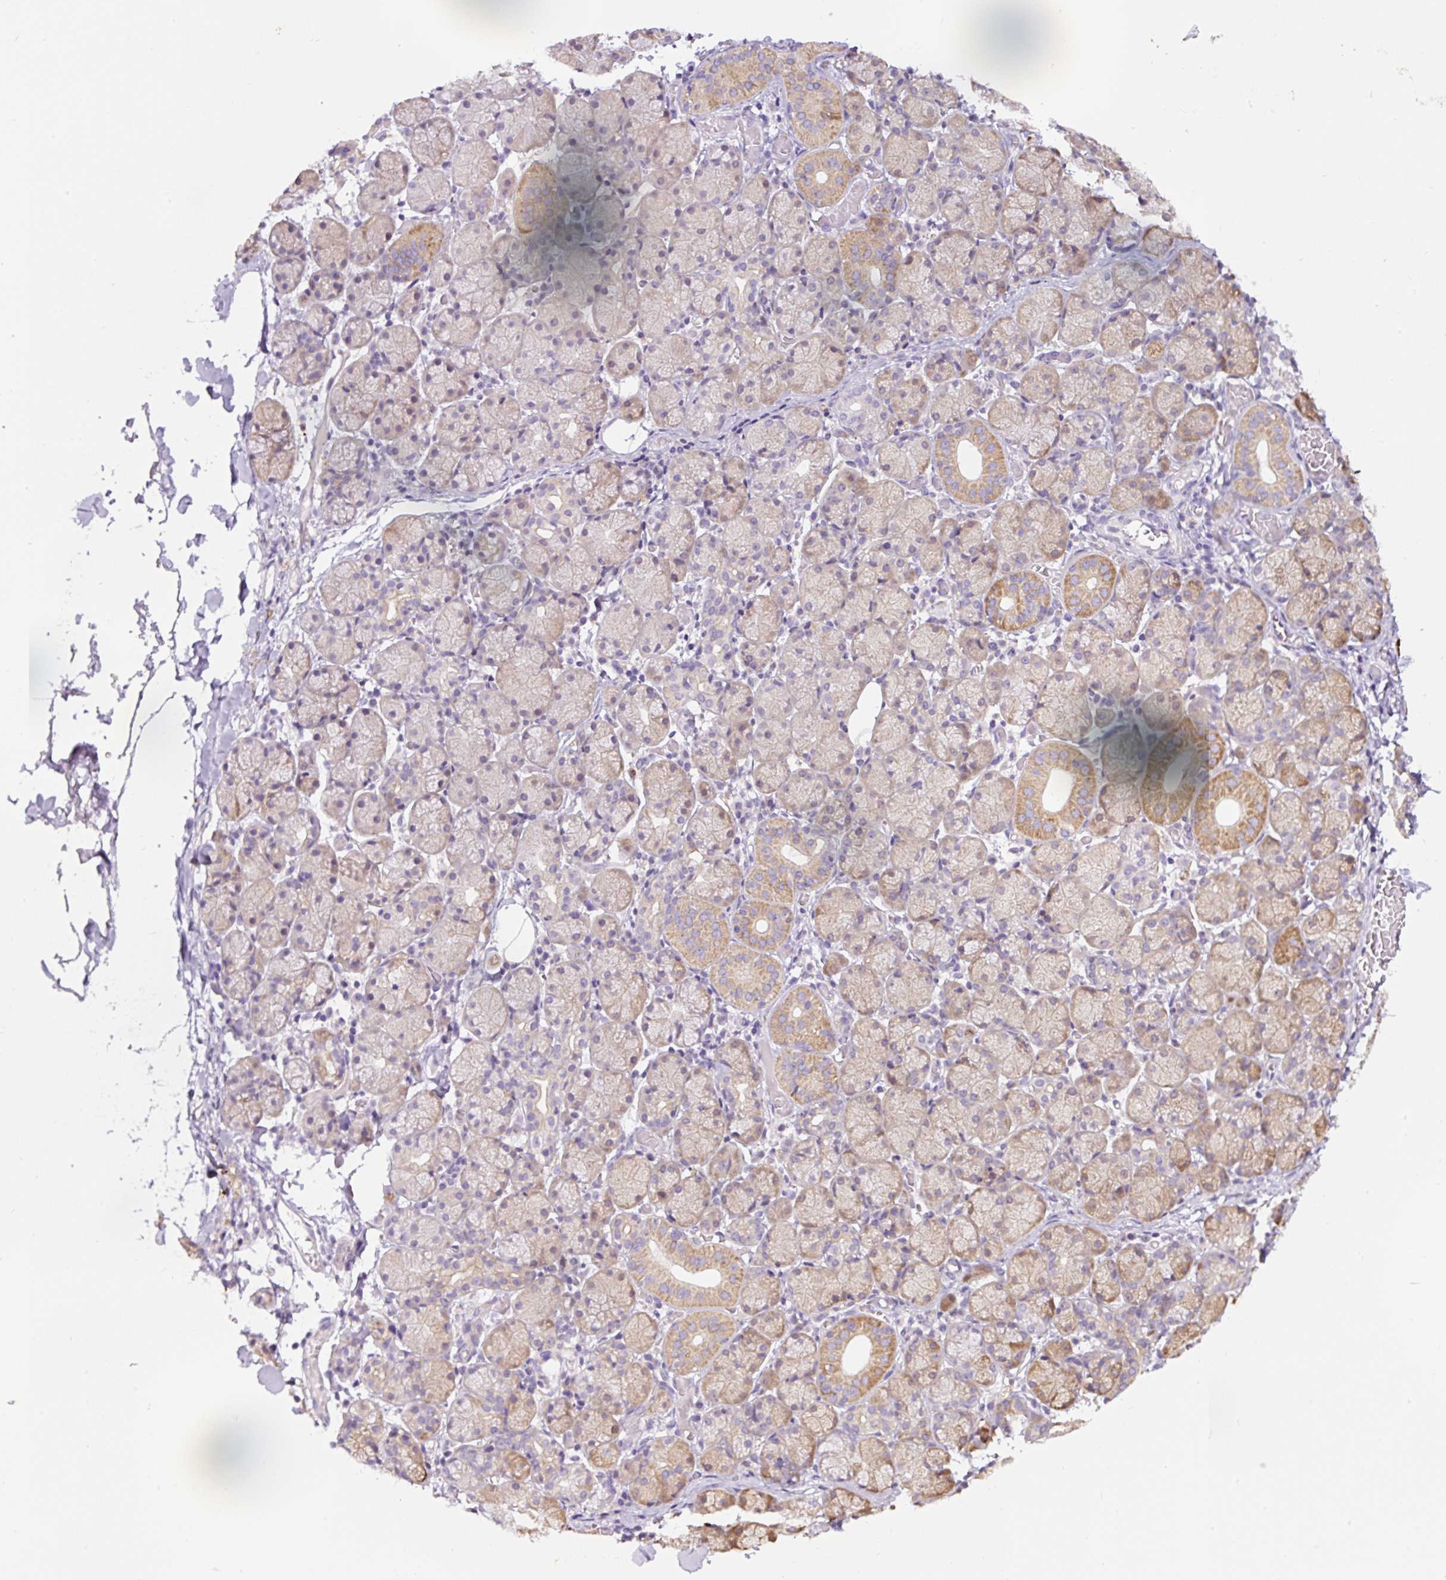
{"staining": {"intensity": "moderate", "quantity": "25%-75%", "location": "cytoplasmic/membranous"}, "tissue": "salivary gland", "cell_type": "Glandular cells", "image_type": "normal", "snomed": [{"axis": "morphology", "description": "Normal tissue, NOS"}, {"axis": "topography", "description": "Salivary gland"}], "caption": "Glandular cells reveal medium levels of moderate cytoplasmic/membranous expression in approximately 25%-75% of cells in unremarkable human salivary gland.", "gene": "HPS4", "patient": {"sex": "female", "age": 24}}